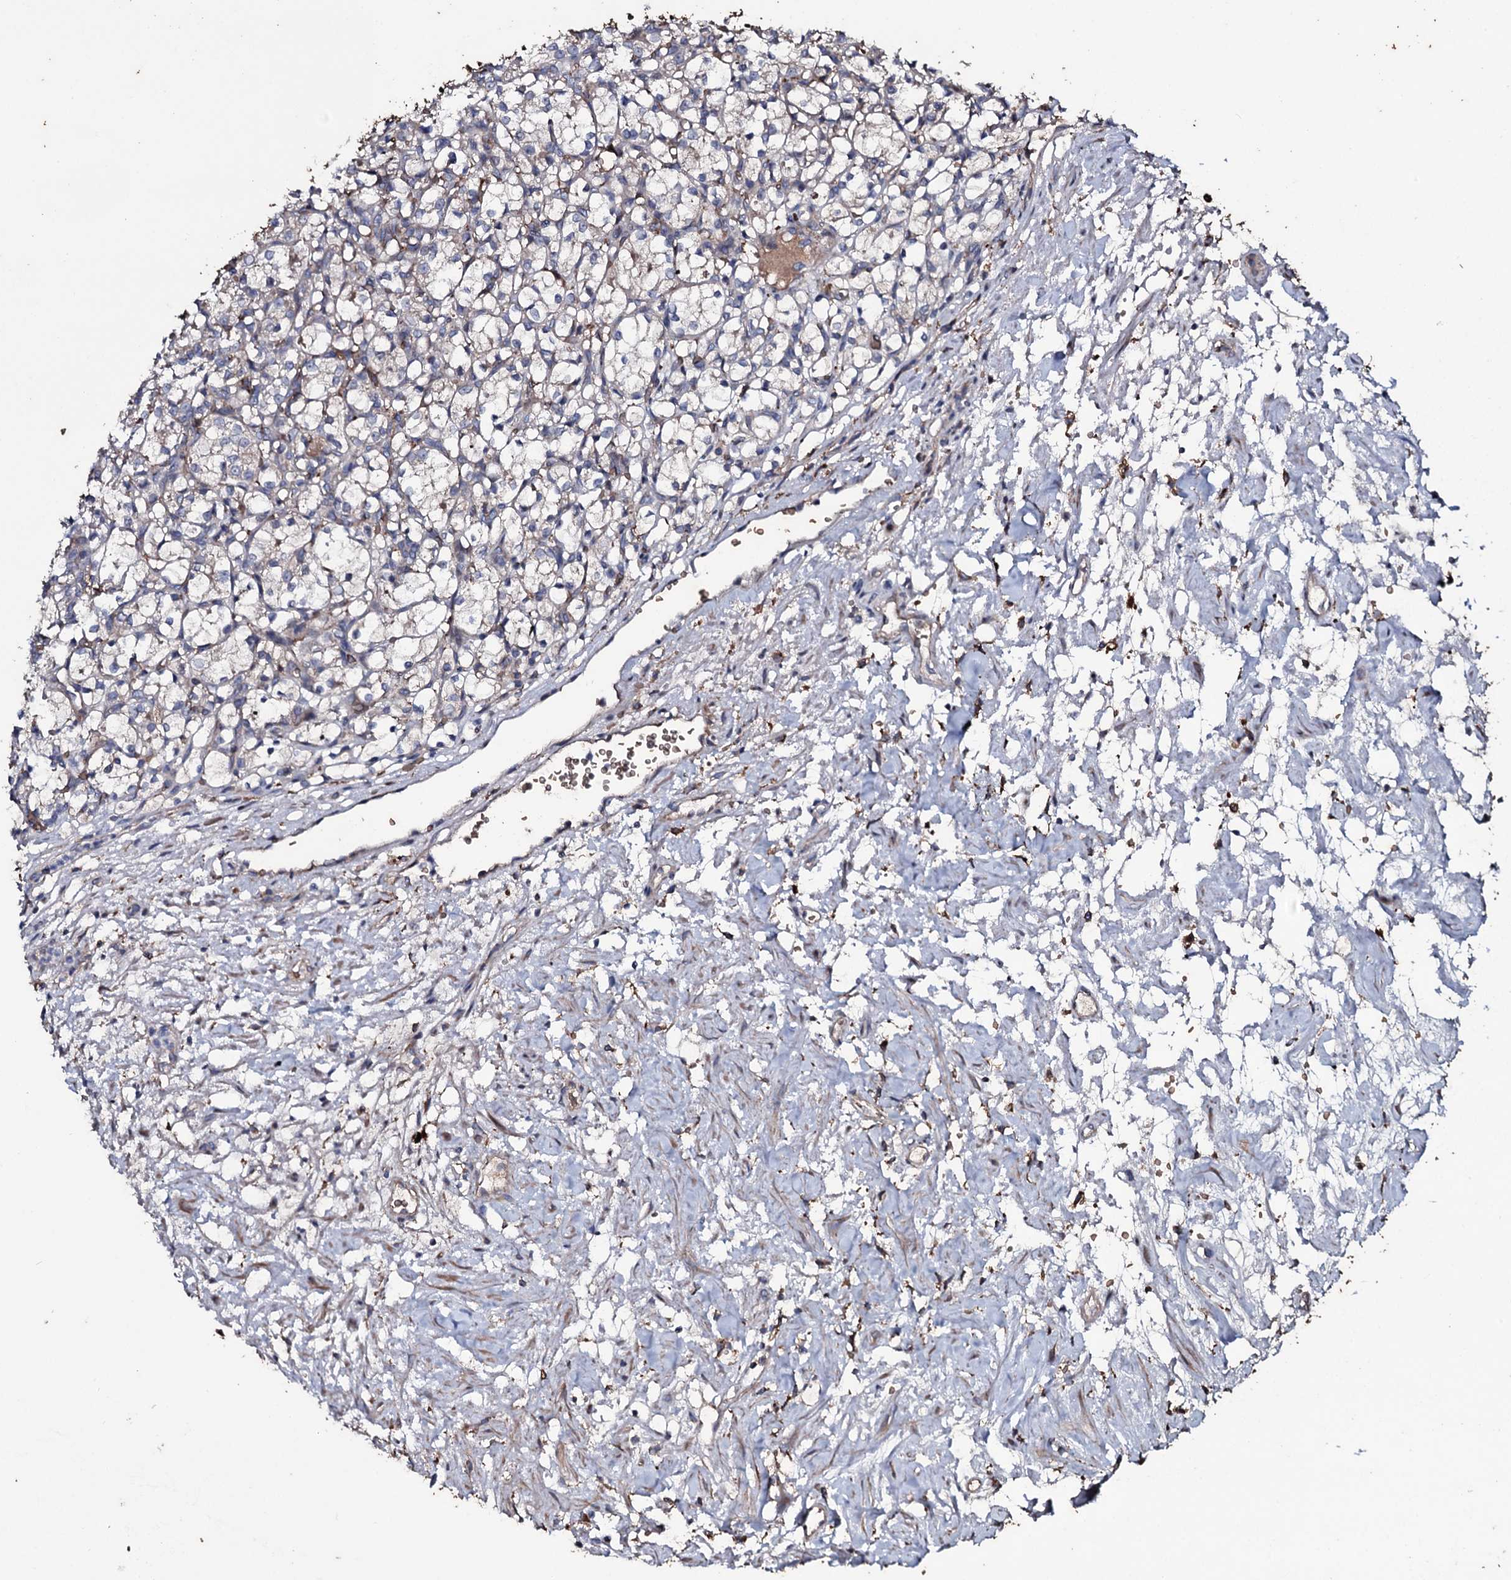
{"staining": {"intensity": "weak", "quantity": "25%-75%", "location": "cytoplasmic/membranous"}, "tissue": "renal cancer", "cell_type": "Tumor cells", "image_type": "cancer", "snomed": [{"axis": "morphology", "description": "Adenocarcinoma, NOS"}, {"axis": "topography", "description": "Kidney"}], "caption": "High-power microscopy captured an IHC histopathology image of renal cancer, revealing weak cytoplasmic/membranous positivity in about 25%-75% of tumor cells.", "gene": "ZSWIM8", "patient": {"sex": "female", "age": 69}}